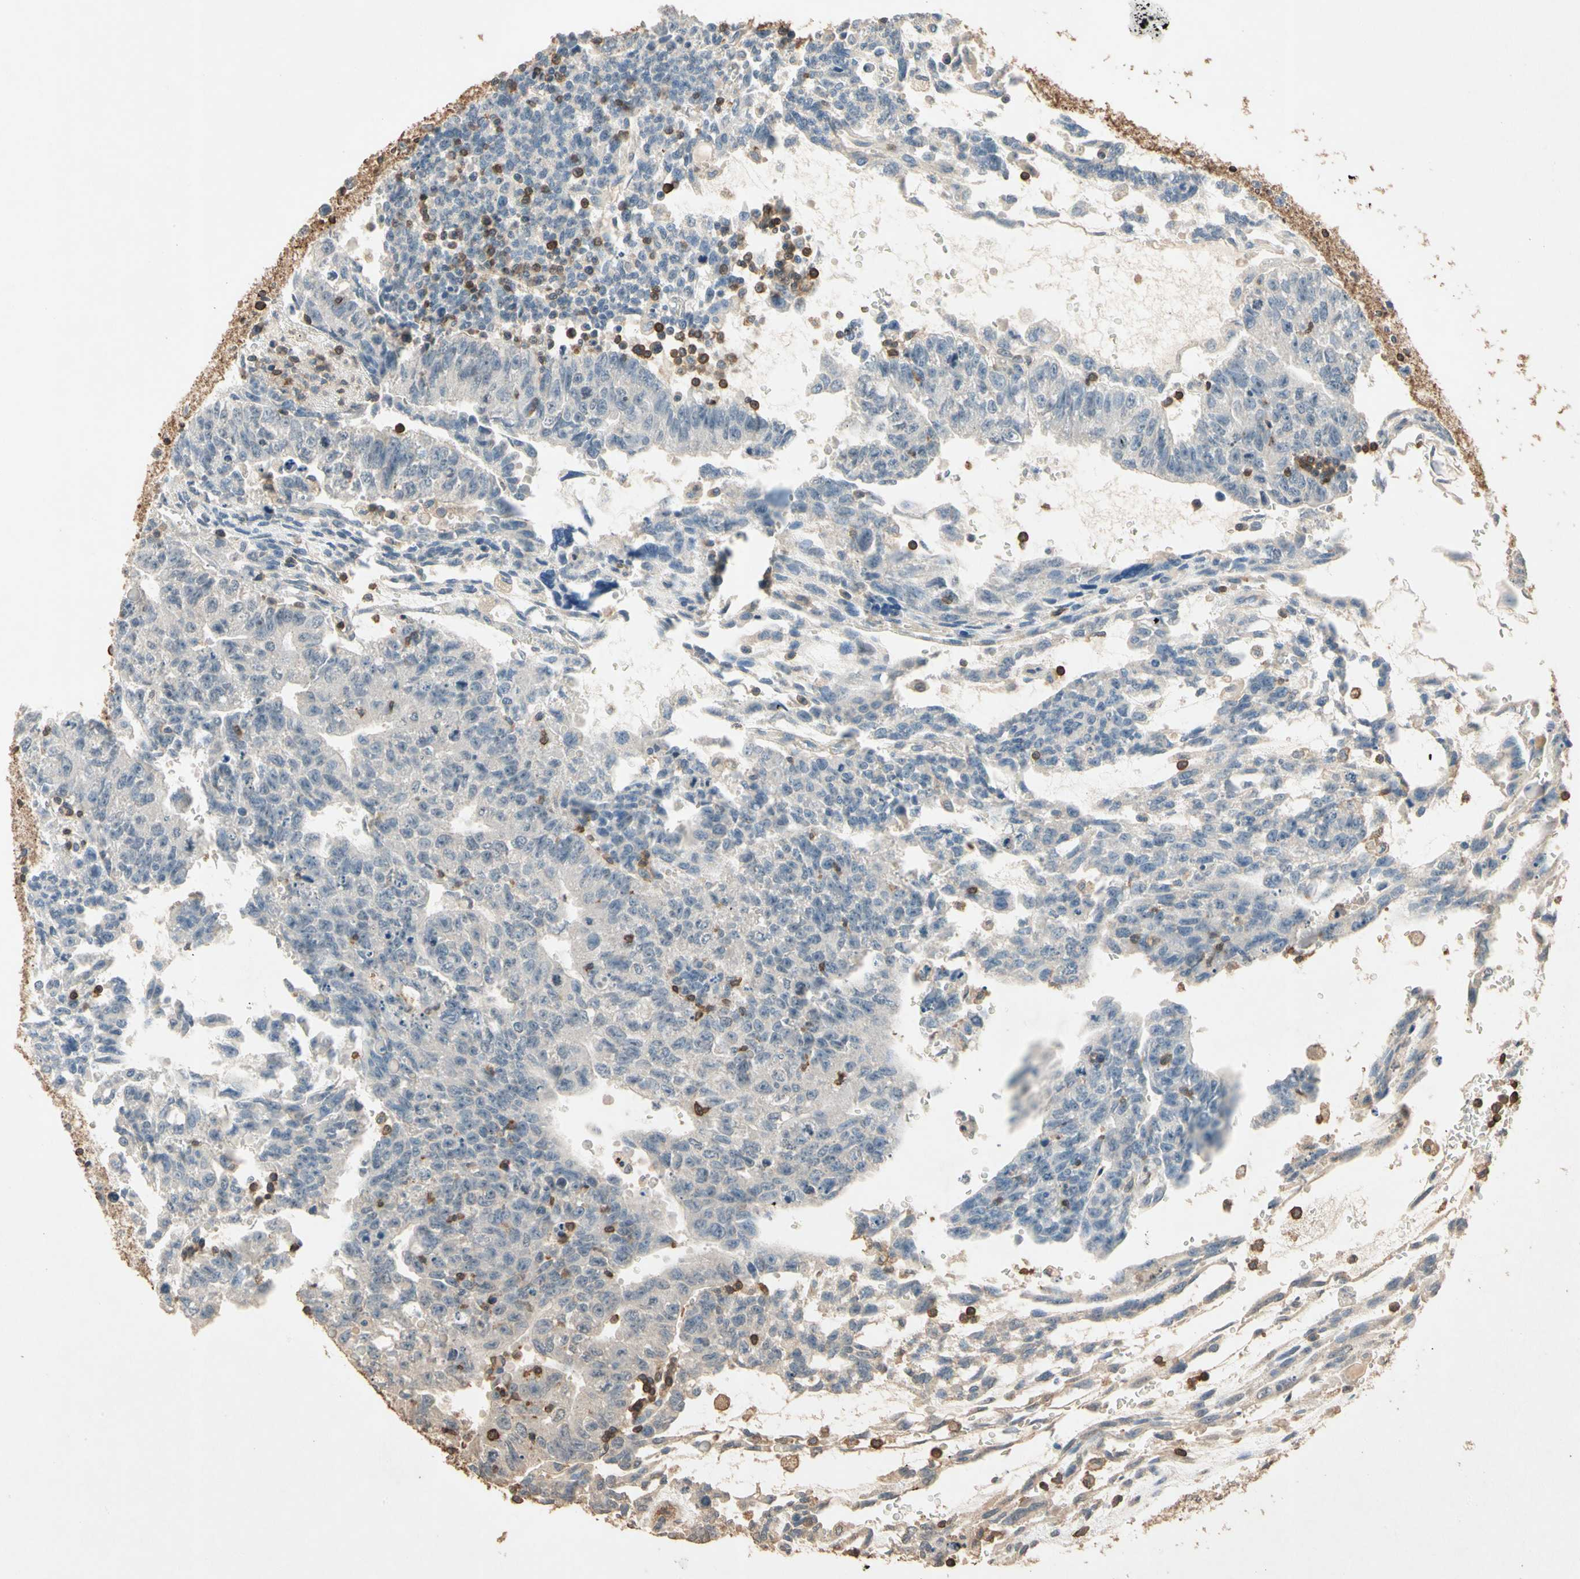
{"staining": {"intensity": "negative", "quantity": "none", "location": "none"}, "tissue": "testis cancer", "cell_type": "Tumor cells", "image_type": "cancer", "snomed": [{"axis": "morphology", "description": "Seminoma, NOS"}, {"axis": "morphology", "description": "Carcinoma, Embryonal, NOS"}, {"axis": "topography", "description": "Testis"}], "caption": "This histopathology image is of testis cancer stained with IHC to label a protein in brown with the nuclei are counter-stained blue. There is no staining in tumor cells.", "gene": "MAP3K10", "patient": {"sex": "male", "age": 52}}